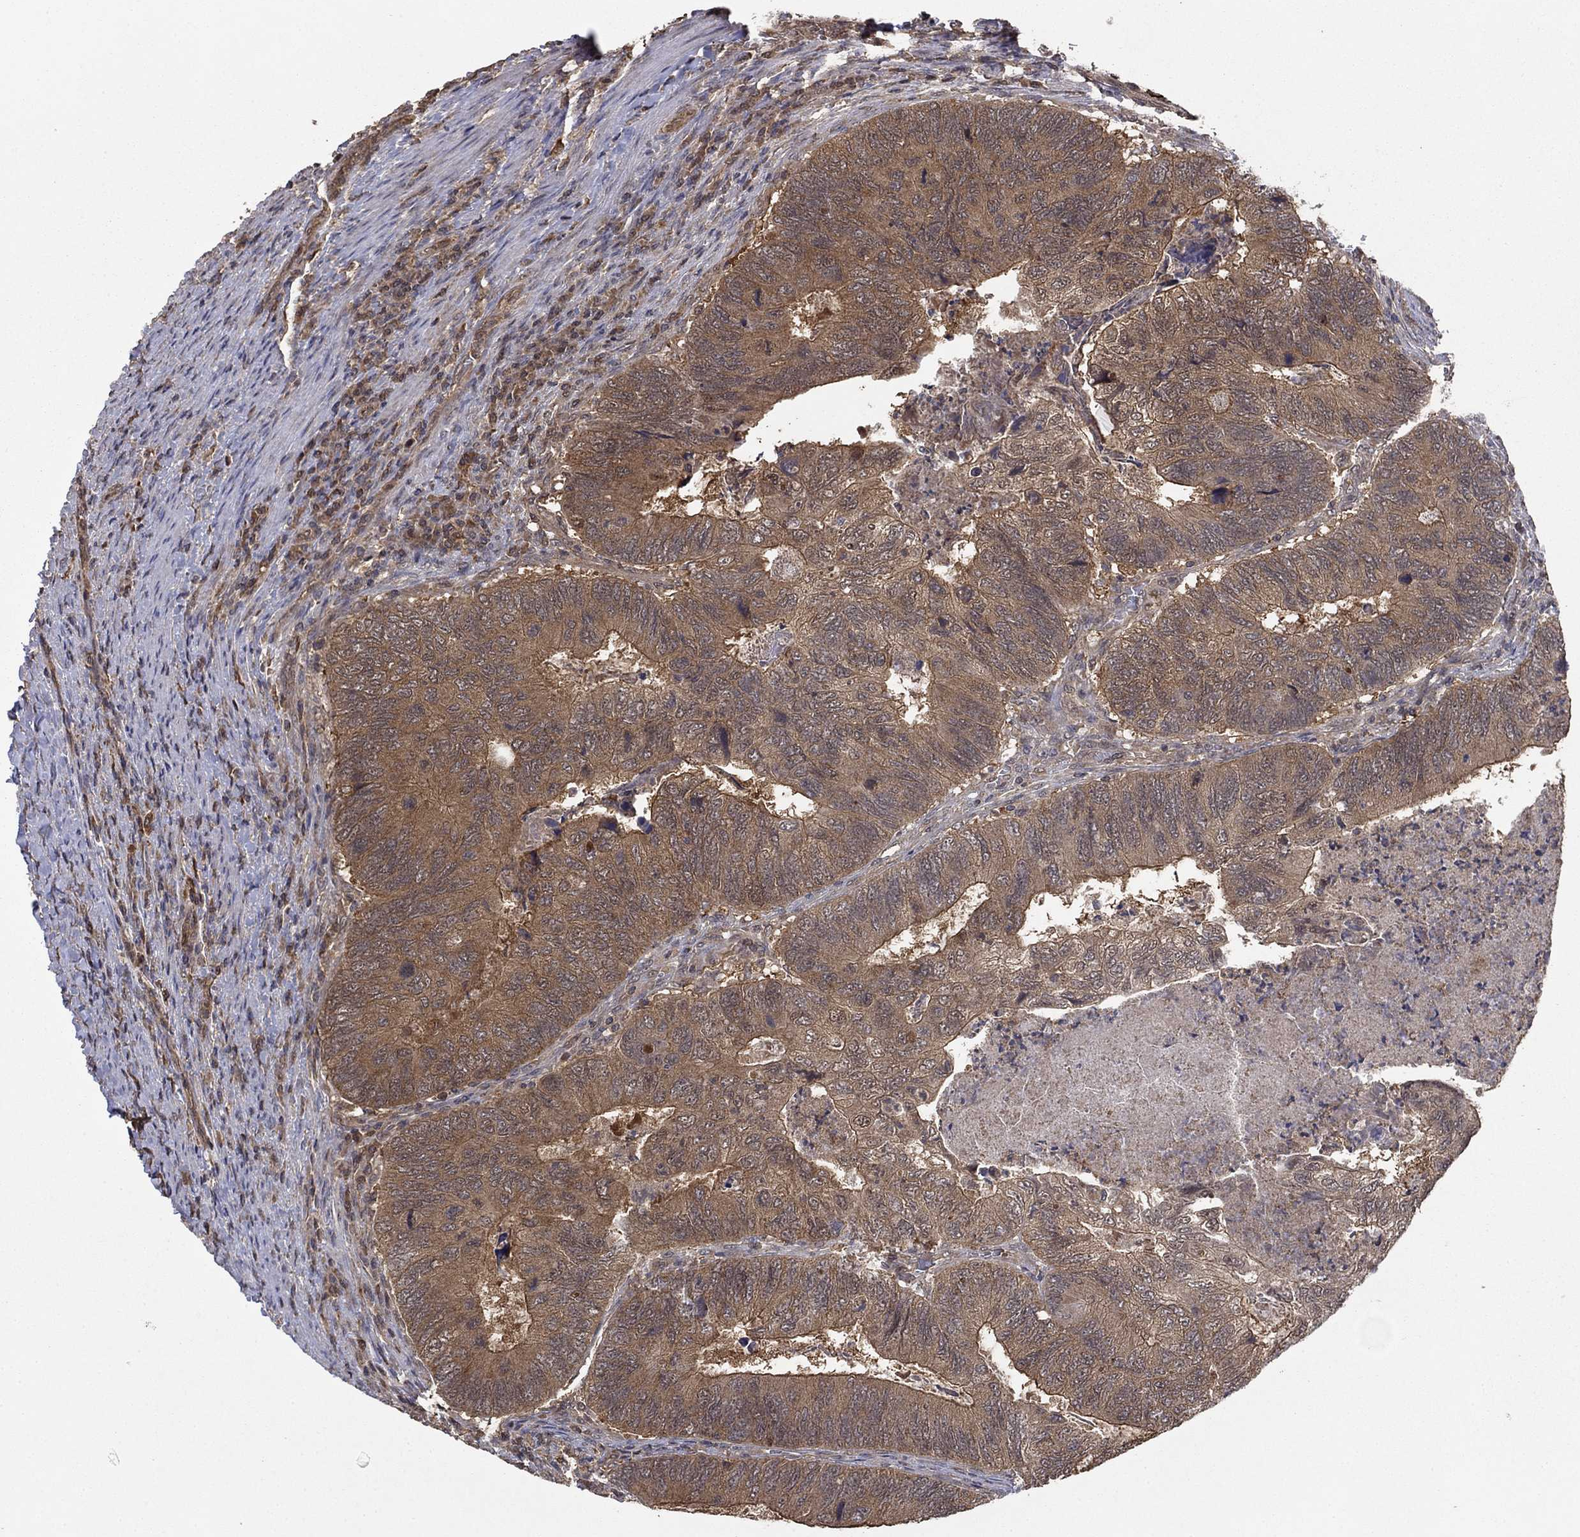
{"staining": {"intensity": "moderate", "quantity": "25%-75%", "location": "cytoplasmic/membranous"}, "tissue": "colorectal cancer", "cell_type": "Tumor cells", "image_type": "cancer", "snomed": [{"axis": "morphology", "description": "Adenocarcinoma, NOS"}, {"axis": "topography", "description": "Colon"}], "caption": "Human colorectal cancer stained for a protein (brown) displays moderate cytoplasmic/membranous positive positivity in about 25%-75% of tumor cells.", "gene": "RNF114", "patient": {"sex": "female", "age": 67}}